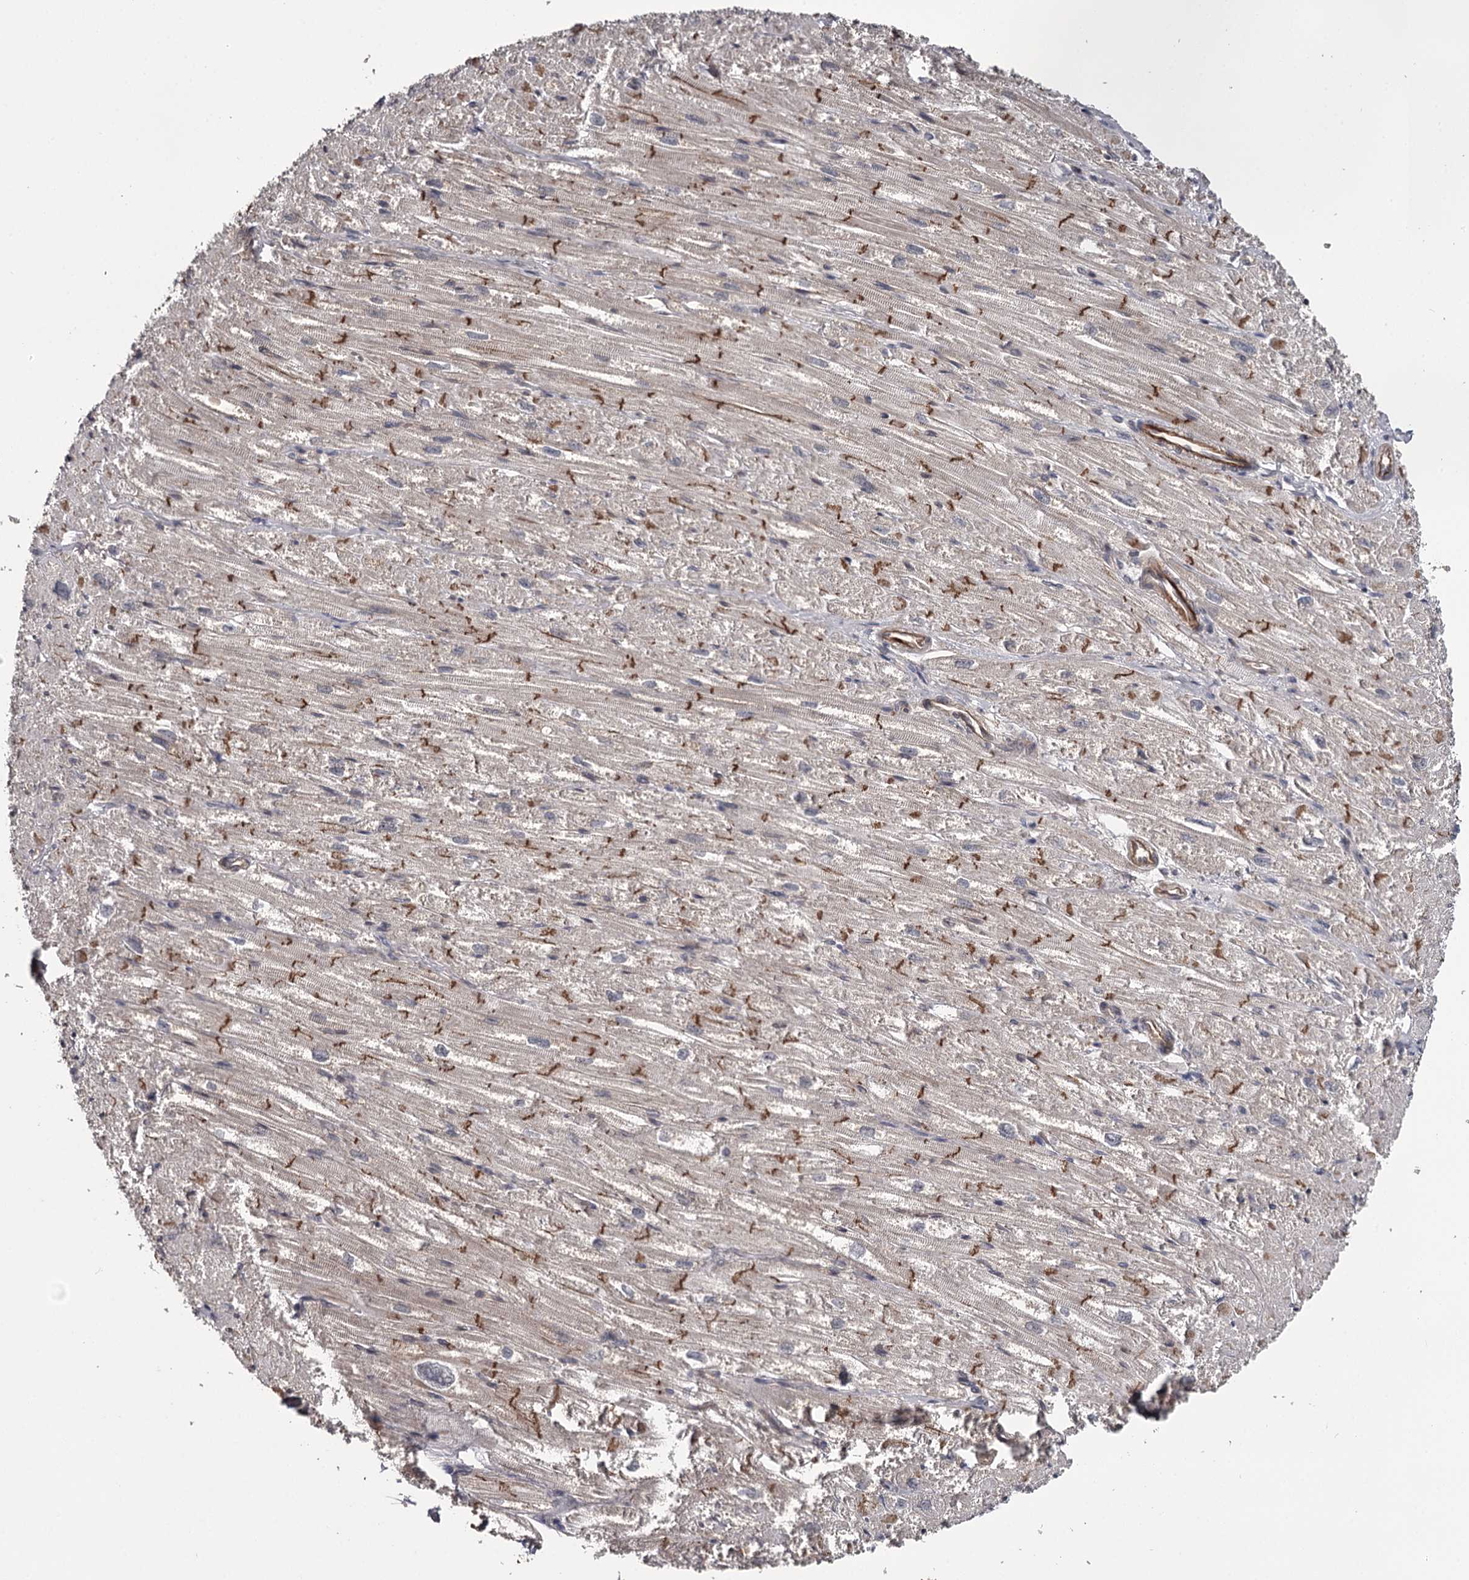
{"staining": {"intensity": "weak", "quantity": "25%-75%", "location": "cytoplasmic/membranous"}, "tissue": "heart muscle", "cell_type": "Cardiomyocytes", "image_type": "normal", "snomed": [{"axis": "morphology", "description": "Normal tissue, NOS"}, {"axis": "topography", "description": "Heart"}], "caption": "Protein expression analysis of normal heart muscle reveals weak cytoplasmic/membranous expression in approximately 25%-75% of cardiomyocytes. The protein of interest is stained brown, and the nuclei are stained in blue (DAB IHC with brightfield microscopy, high magnification).", "gene": "CWF19L2", "patient": {"sex": "male", "age": 50}}